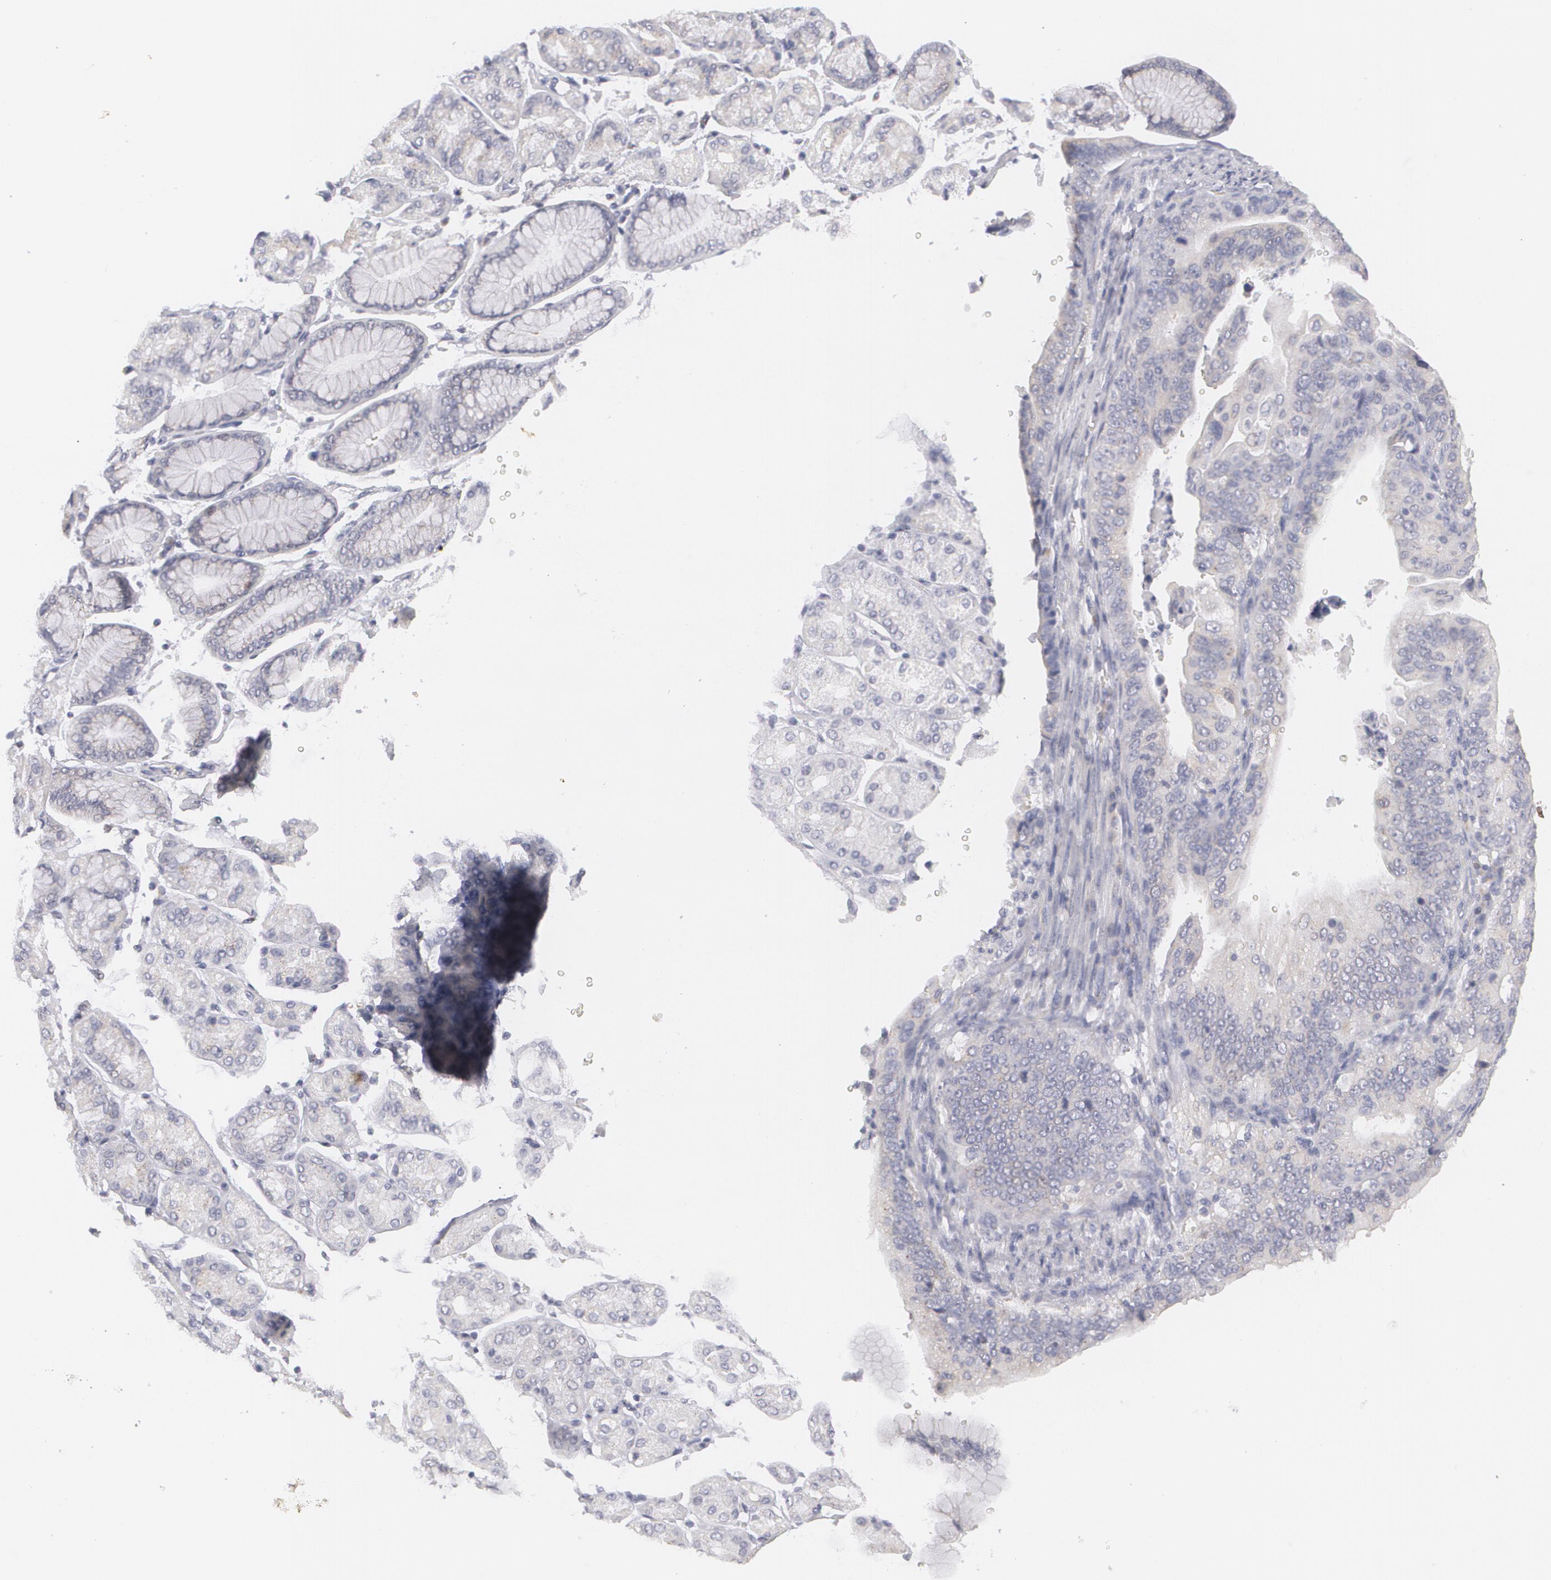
{"staining": {"intensity": "negative", "quantity": "none", "location": "none"}, "tissue": "stomach cancer", "cell_type": "Tumor cells", "image_type": "cancer", "snomed": [{"axis": "morphology", "description": "Adenocarcinoma, NOS"}, {"axis": "topography", "description": "Stomach, upper"}], "caption": "DAB (3,3'-diaminobenzidine) immunohistochemical staining of stomach cancer (adenocarcinoma) exhibits no significant expression in tumor cells.", "gene": "MBNL3", "patient": {"sex": "female", "age": 50}}